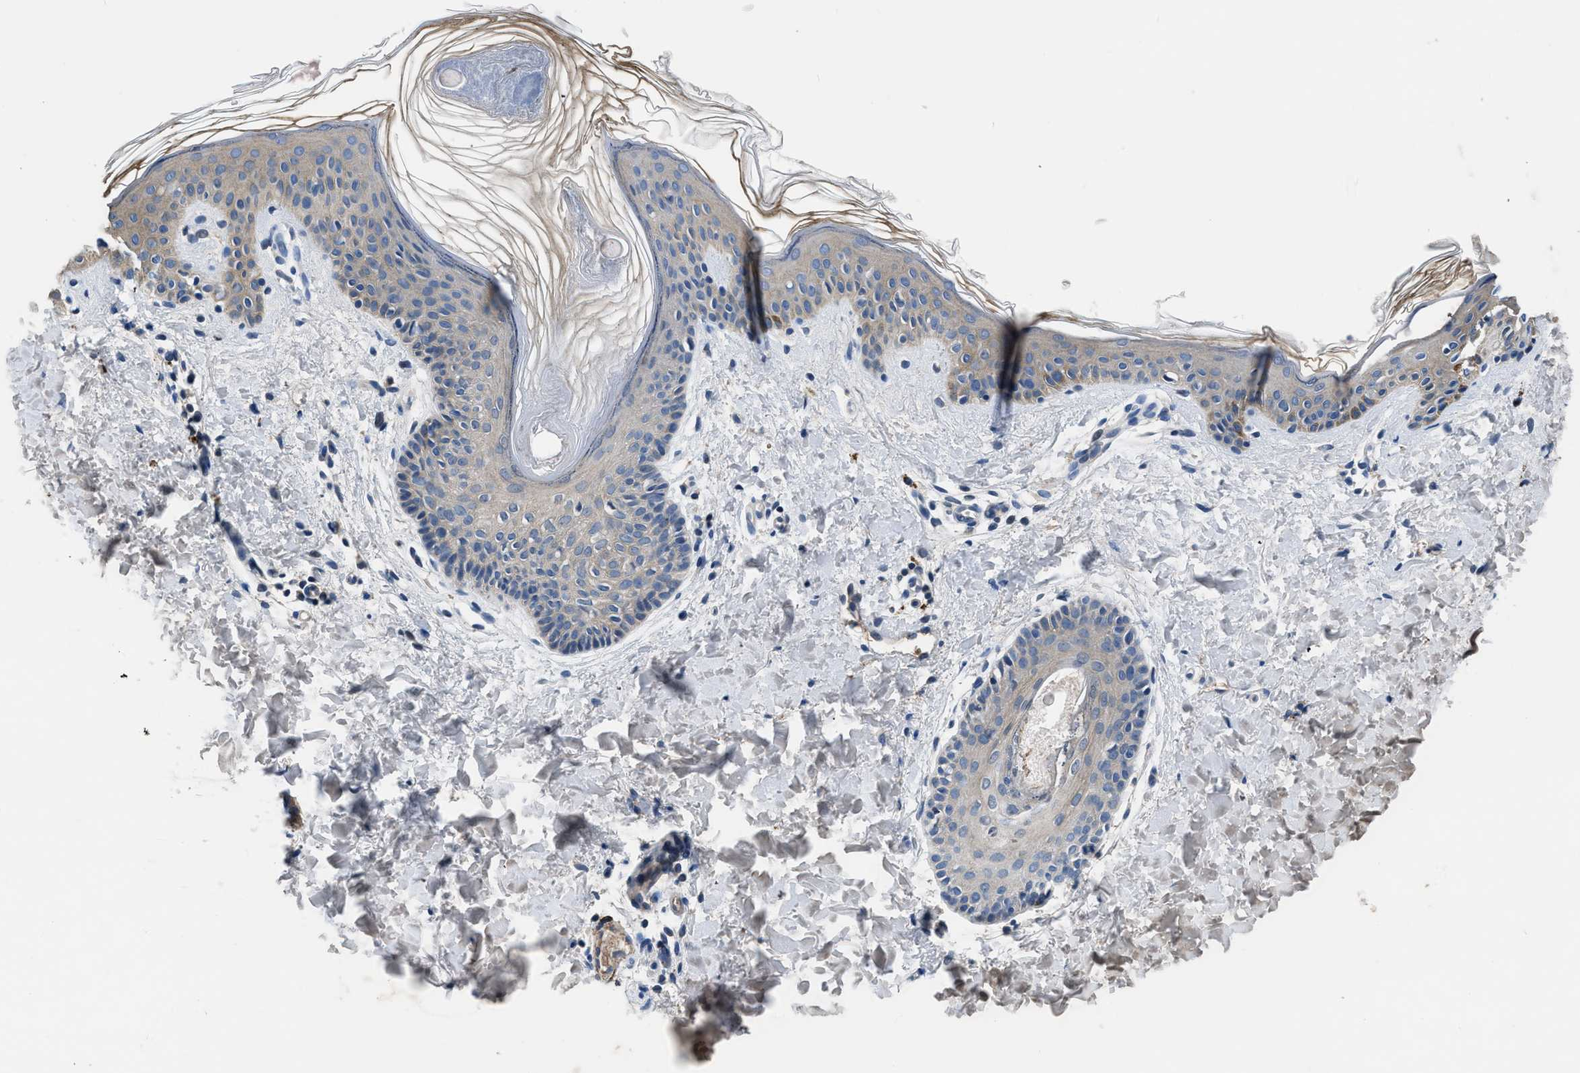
{"staining": {"intensity": "negative", "quantity": "none", "location": "none"}, "tissue": "skin", "cell_type": "Fibroblasts", "image_type": "normal", "snomed": [{"axis": "morphology", "description": "Normal tissue, NOS"}, {"axis": "topography", "description": "Skin"}], "caption": "DAB (3,3'-diaminobenzidine) immunohistochemical staining of unremarkable human skin exhibits no significant staining in fibroblasts. (IHC, brightfield microscopy, high magnification).", "gene": "LANCL2", "patient": {"sex": "male", "age": 40}}